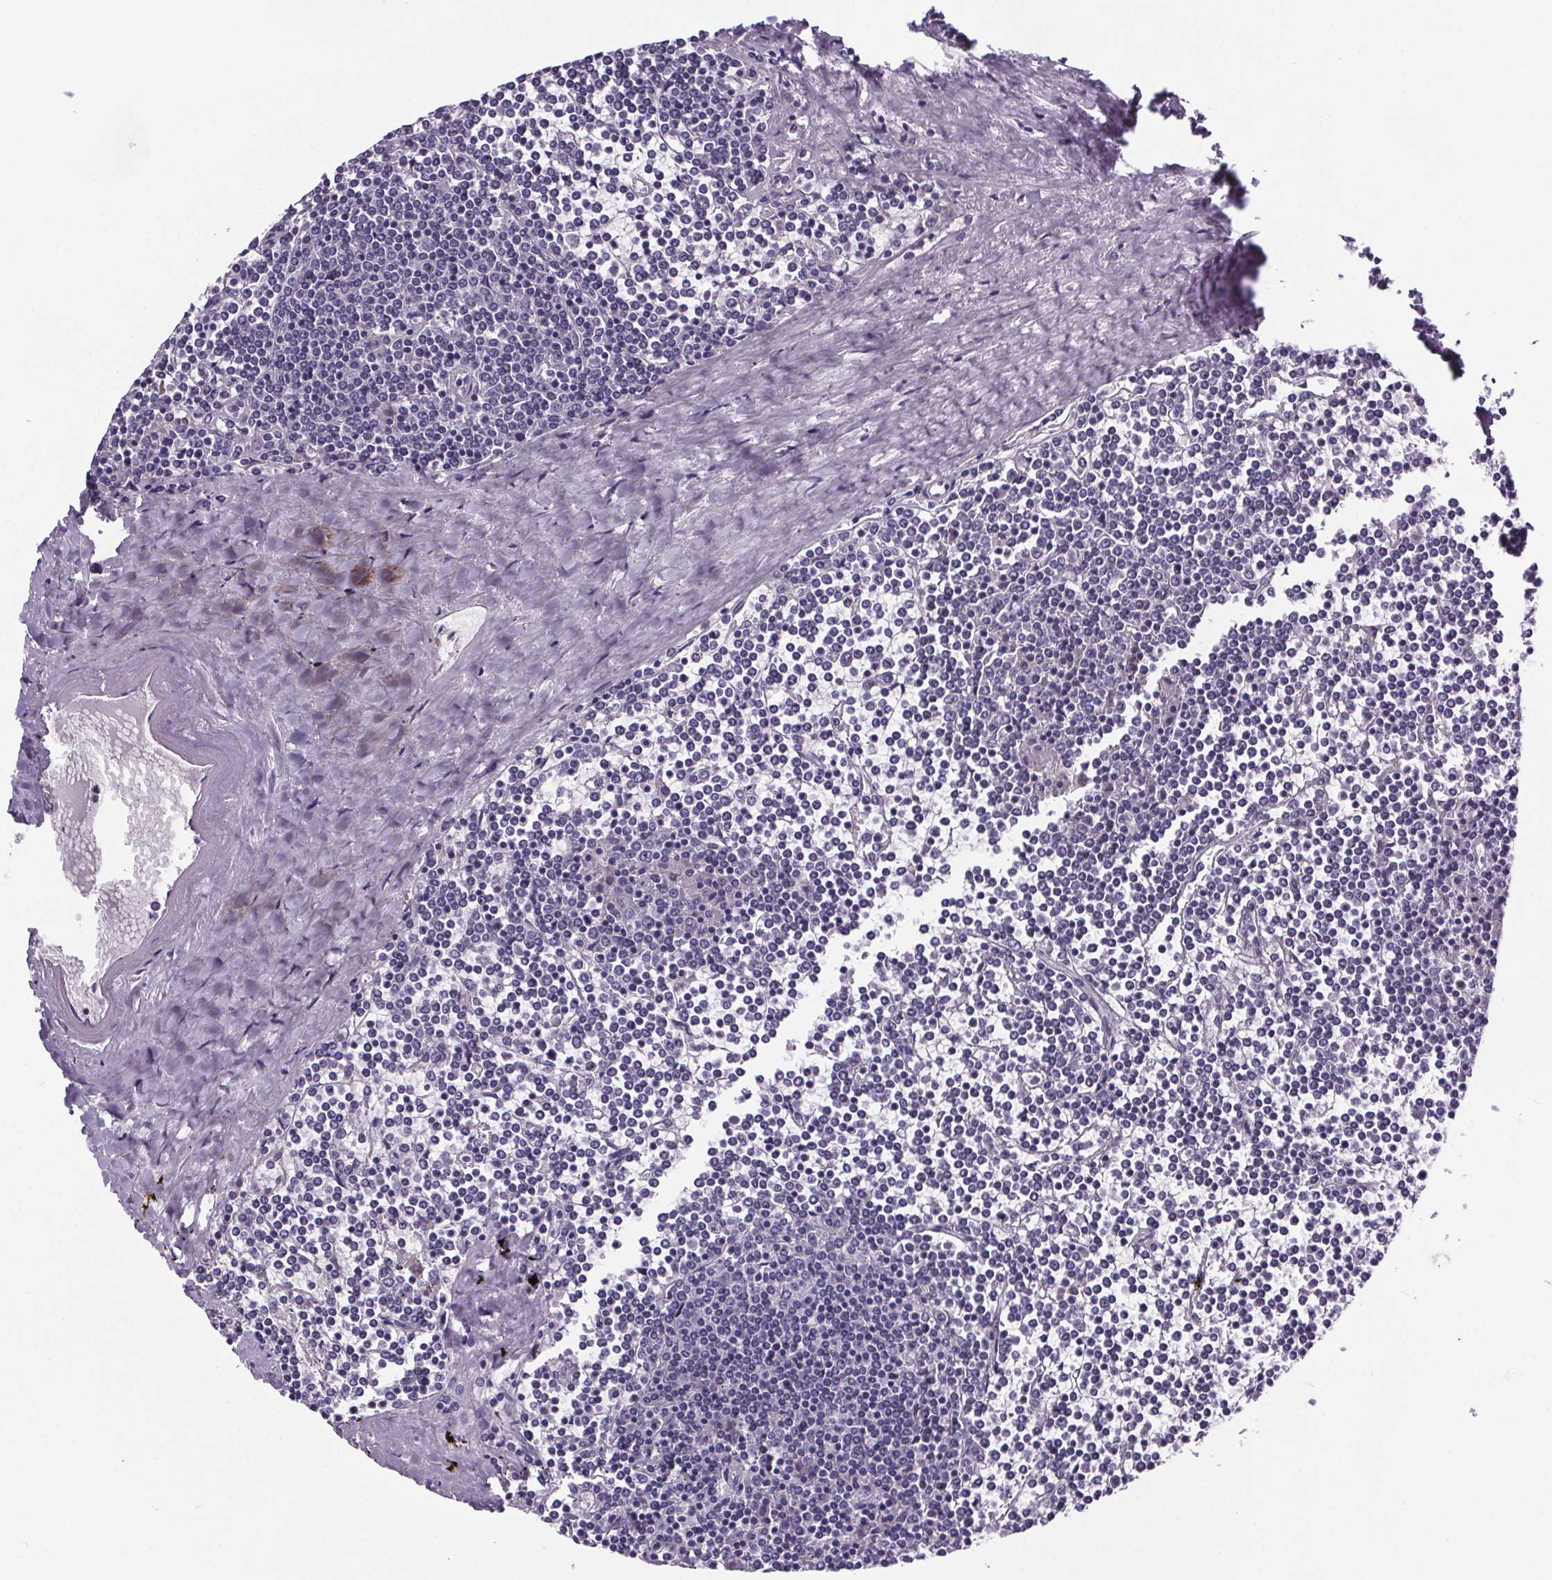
{"staining": {"intensity": "negative", "quantity": "none", "location": "none"}, "tissue": "lymphoma", "cell_type": "Tumor cells", "image_type": "cancer", "snomed": [{"axis": "morphology", "description": "Malignant lymphoma, non-Hodgkin's type, Low grade"}, {"axis": "topography", "description": "Spleen"}], "caption": "IHC of lymphoma shows no expression in tumor cells.", "gene": "CUBN", "patient": {"sex": "female", "age": 19}}